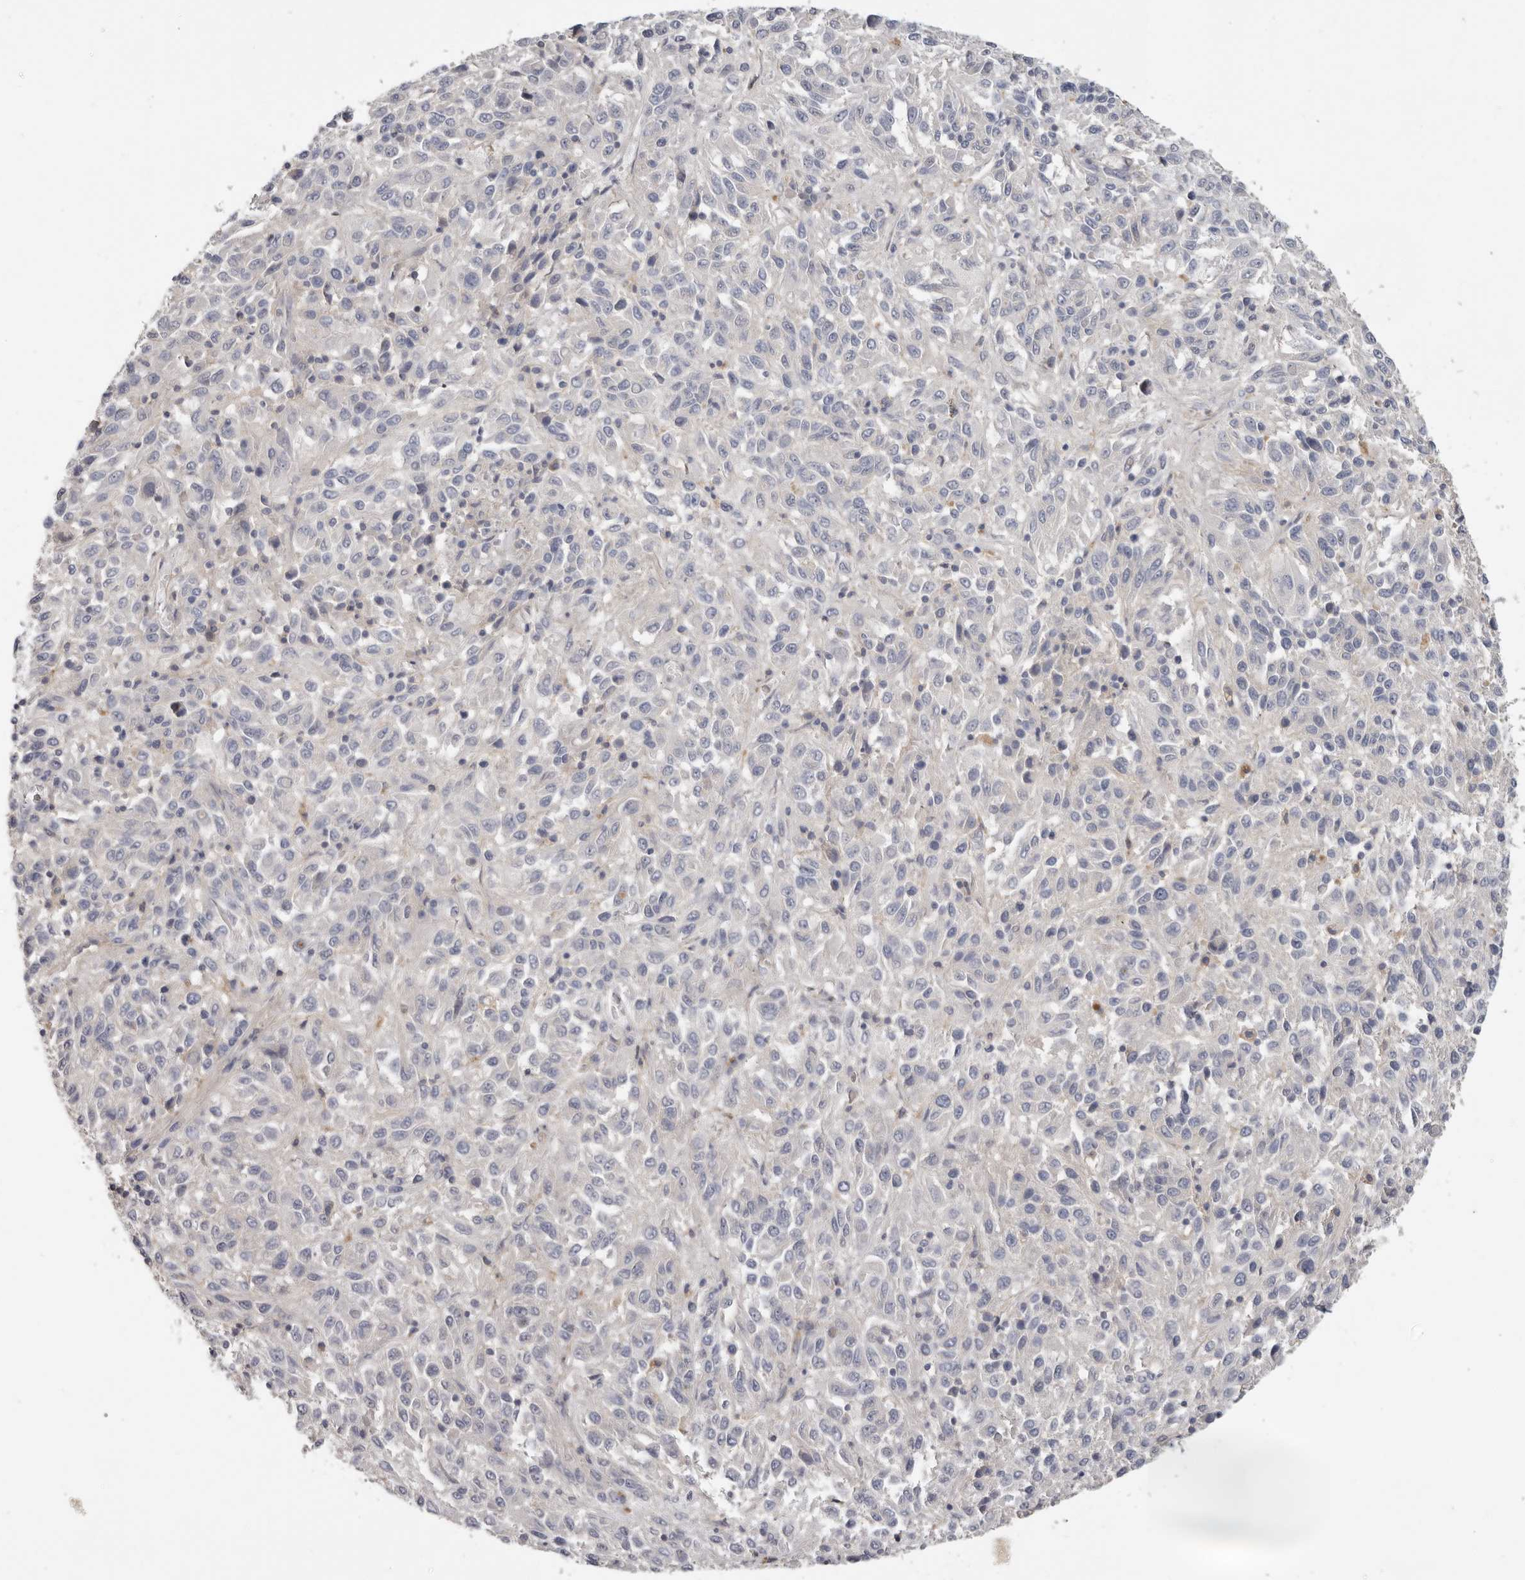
{"staining": {"intensity": "negative", "quantity": "none", "location": "none"}, "tissue": "melanoma", "cell_type": "Tumor cells", "image_type": "cancer", "snomed": [{"axis": "morphology", "description": "Malignant melanoma, Metastatic site"}, {"axis": "topography", "description": "Lung"}], "caption": "Melanoma was stained to show a protein in brown. There is no significant expression in tumor cells.", "gene": "WDTC1", "patient": {"sex": "male", "age": 64}}